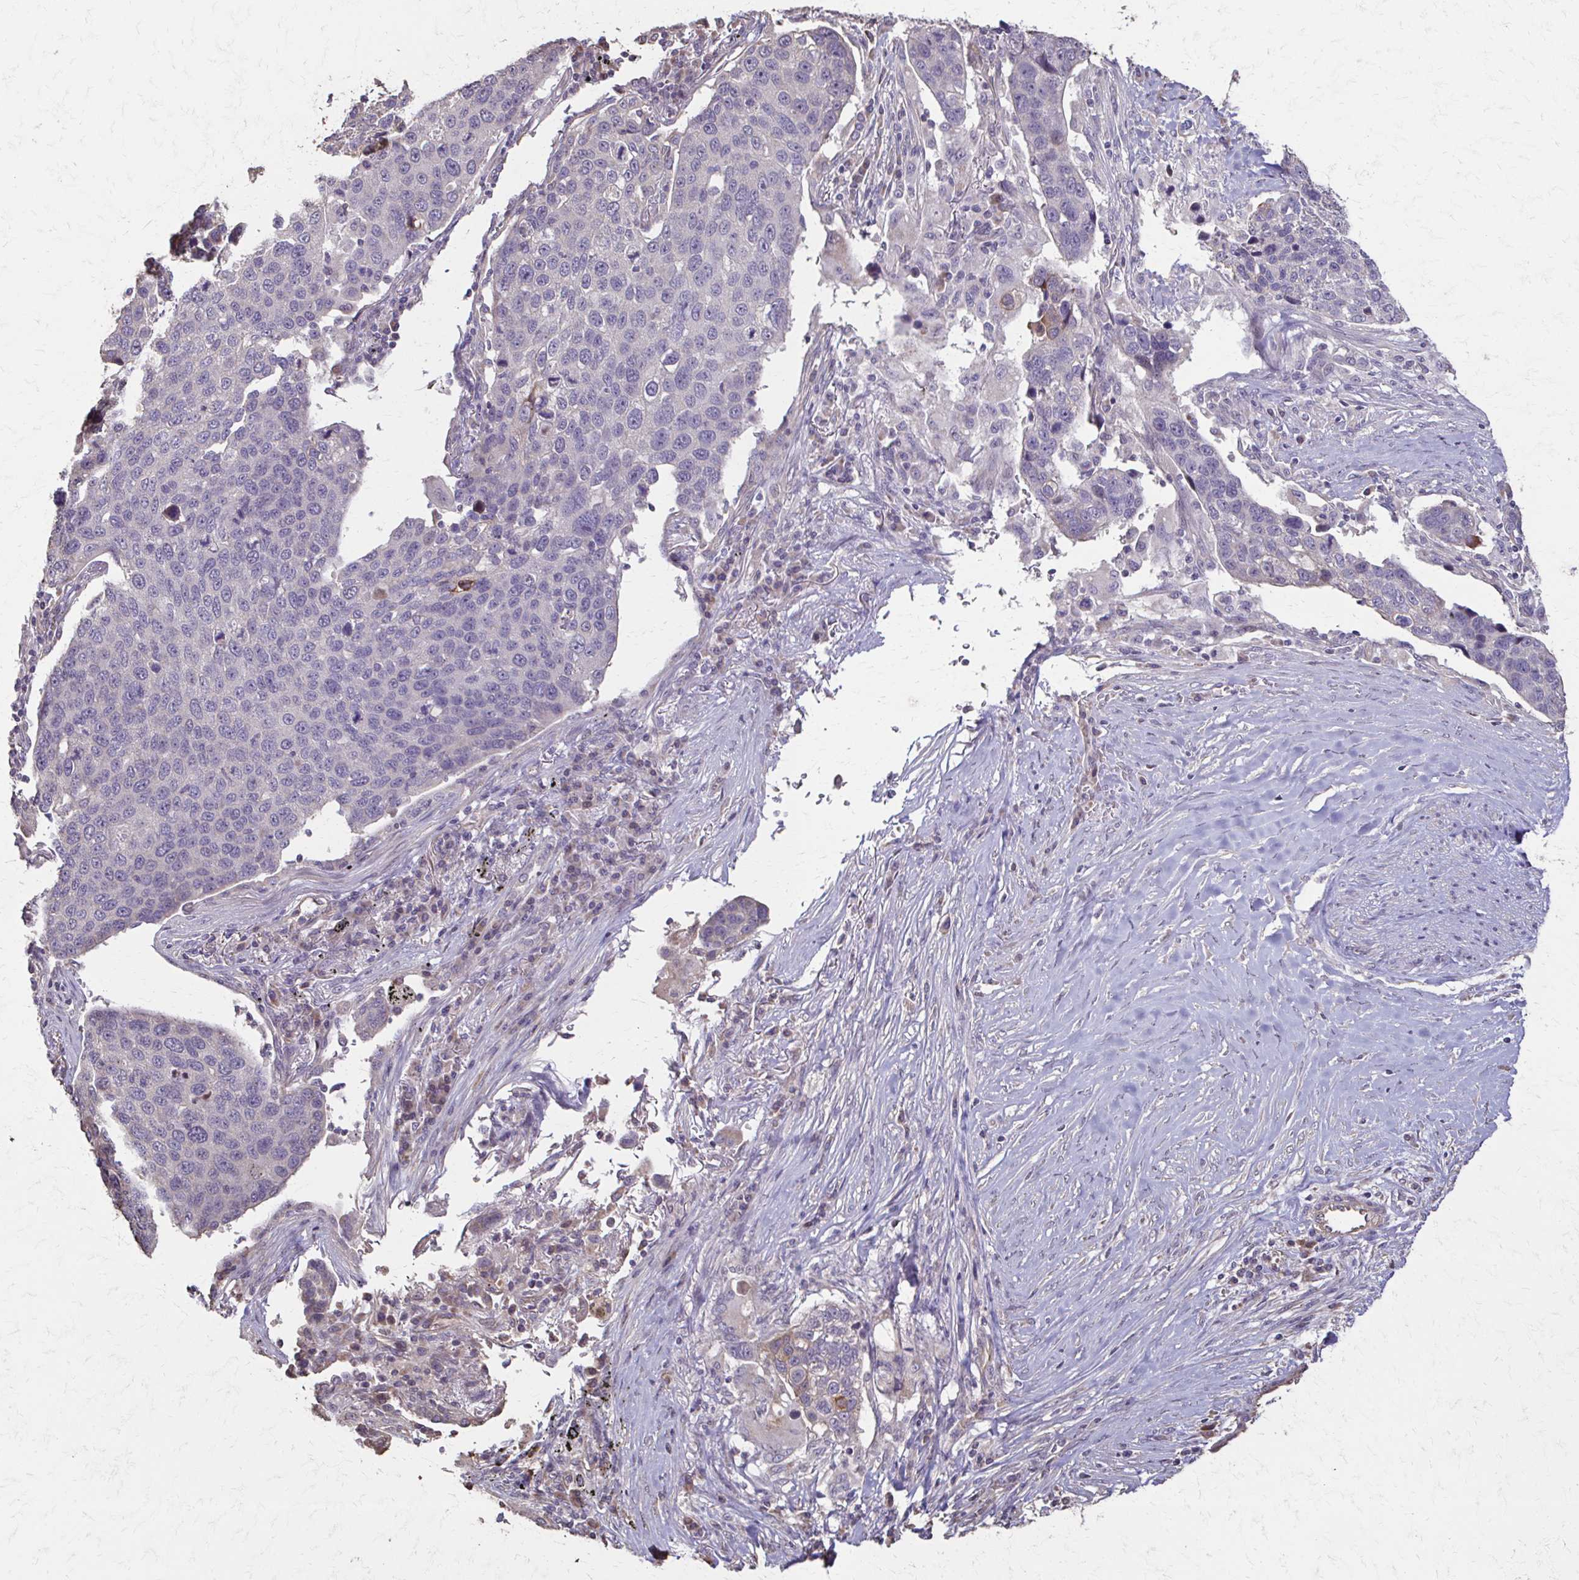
{"staining": {"intensity": "negative", "quantity": "none", "location": "none"}, "tissue": "lung cancer", "cell_type": "Tumor cells", "image_type": "cancer", "snomed": [{"axis": "morphology", "description": "Squamous cell carcinoma, NOS"}, {"axis": "topography", "description": "Lymph node"}, {"axis": "topography", "description": "Lung"}], "caption": "Photomicrograph shows no protein staining in tumor cells of lung cancer tissue.", "gene": "IL18BP", "patient": {"sex": "male", "age": 61}}